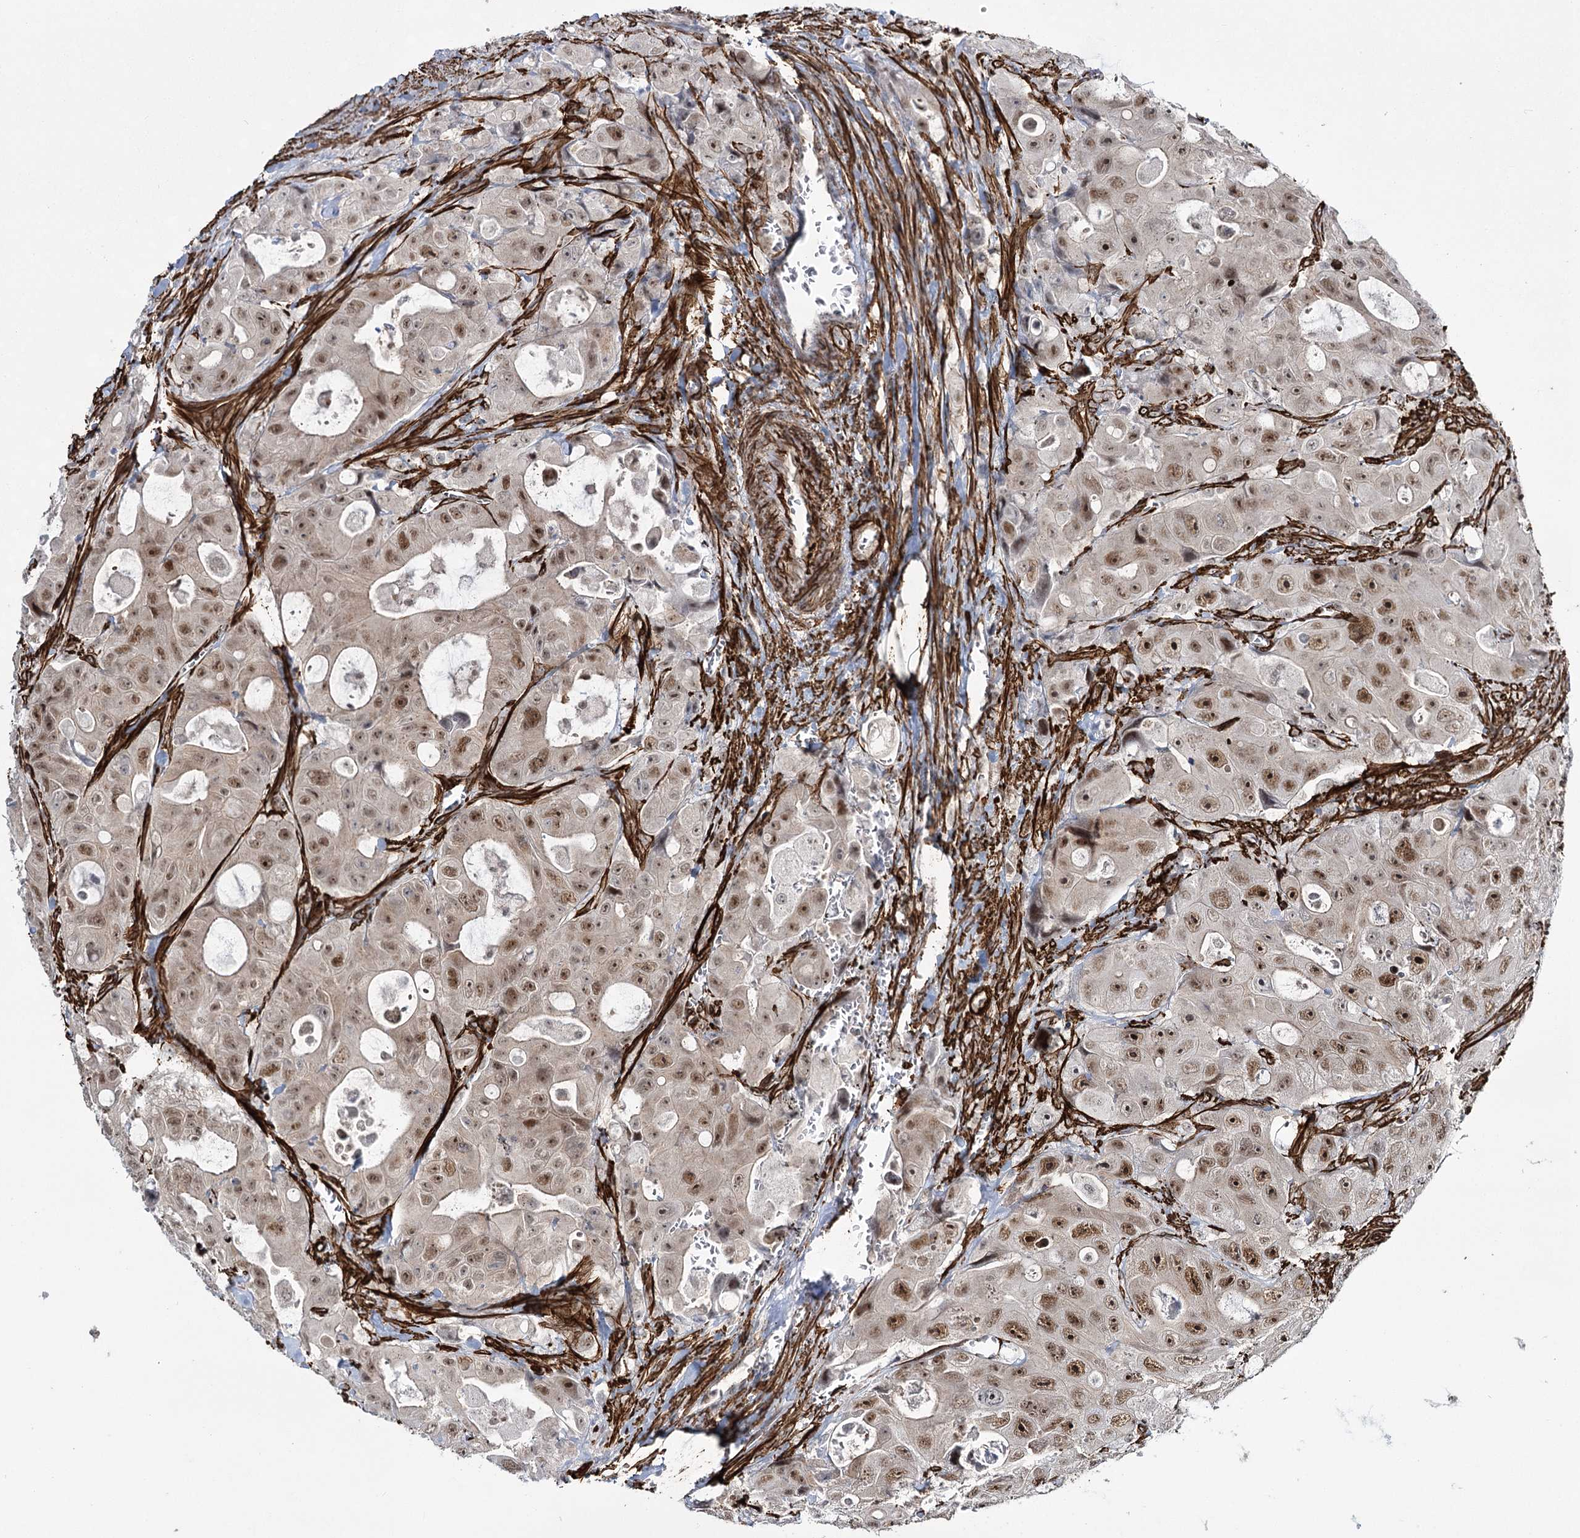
{"staining": {"intensity": "moderate", "quantity": ">75%", "location": "nuclear"}, "tissue": "colorectal cancer", "cell_type": "Tumor cells", "image_type": "cancer", "snomed": [{"axis": "morphology", "description": "Adenocarcinoma, NOS"}, {"axis": "topography", "description": "Colon"}], "caption": "A medium amount of moderate nuclear positivity is present in approximately >75% of tumor cells in colorectal adenocarcinoma tissue. The staining was performed using DAB (3,3'-diaminobenzidine) to visualize the protein expression in brown, while the nuclei were stained in blue with hematoxylin (Magnification: 20x).", "gene": "CWF19L1", "patient": {"sex": "female", "age": 46}}